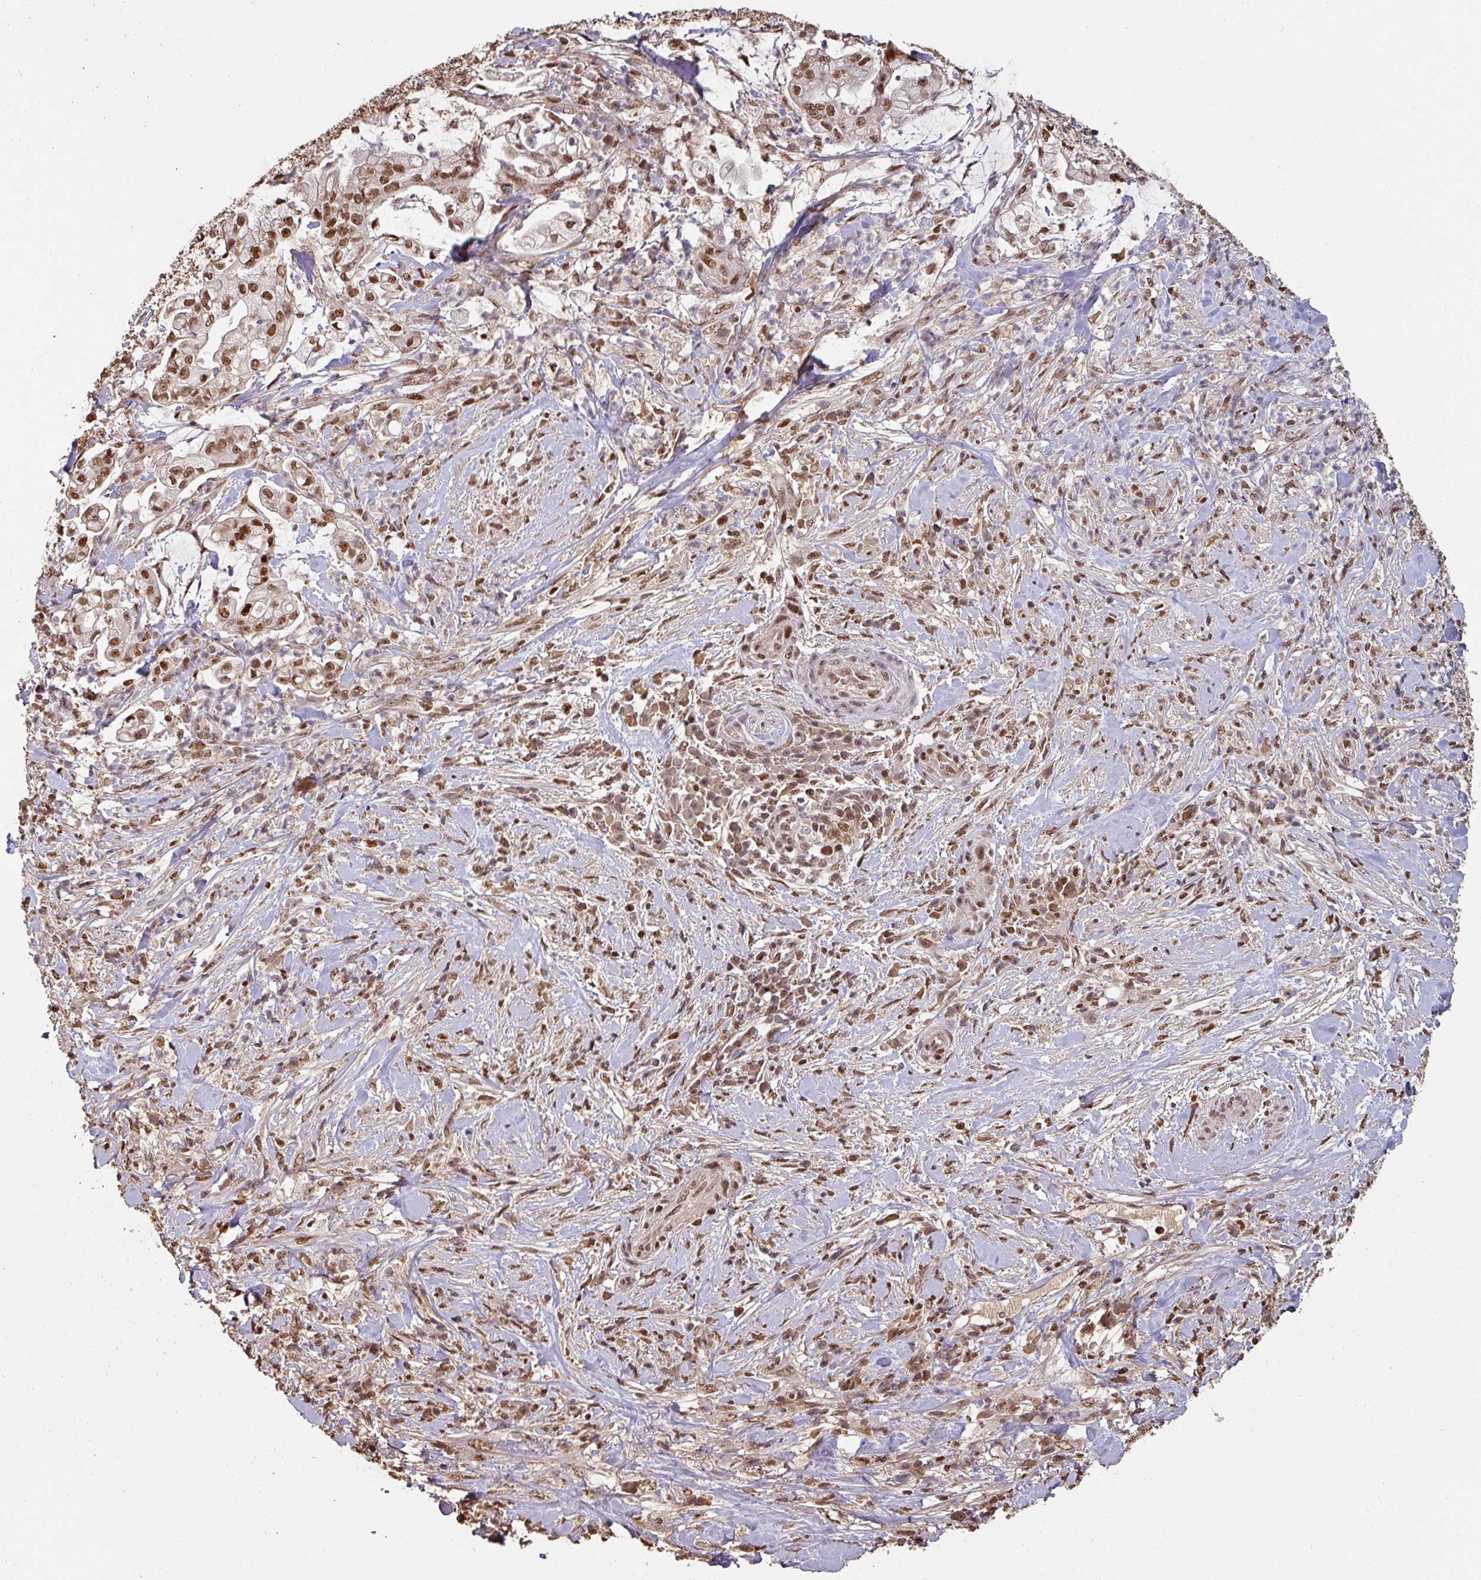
{"staining": {"intensity": "moderate", "quantity": ">75%", "location": "nuclear"}, "tissue": "pancreatic cancer", "cell_type": "Tumor cells", "image_type": "cancer", "snomed": [{"axis": "morphology", "description": "Adenocarcinoma, NOS"}, {"axis": "topography", "description": "Pancreas"}], "caption": "Tumor cells display medium levels of moderate nuclear expression in about >75% of cells in human pancreatic adenocarcinoma. The protein of interest is shown in brown color, while the nuclei are stained blue.", "gene": "POLD1", "patient": {"sex": "female", "age": 69}}